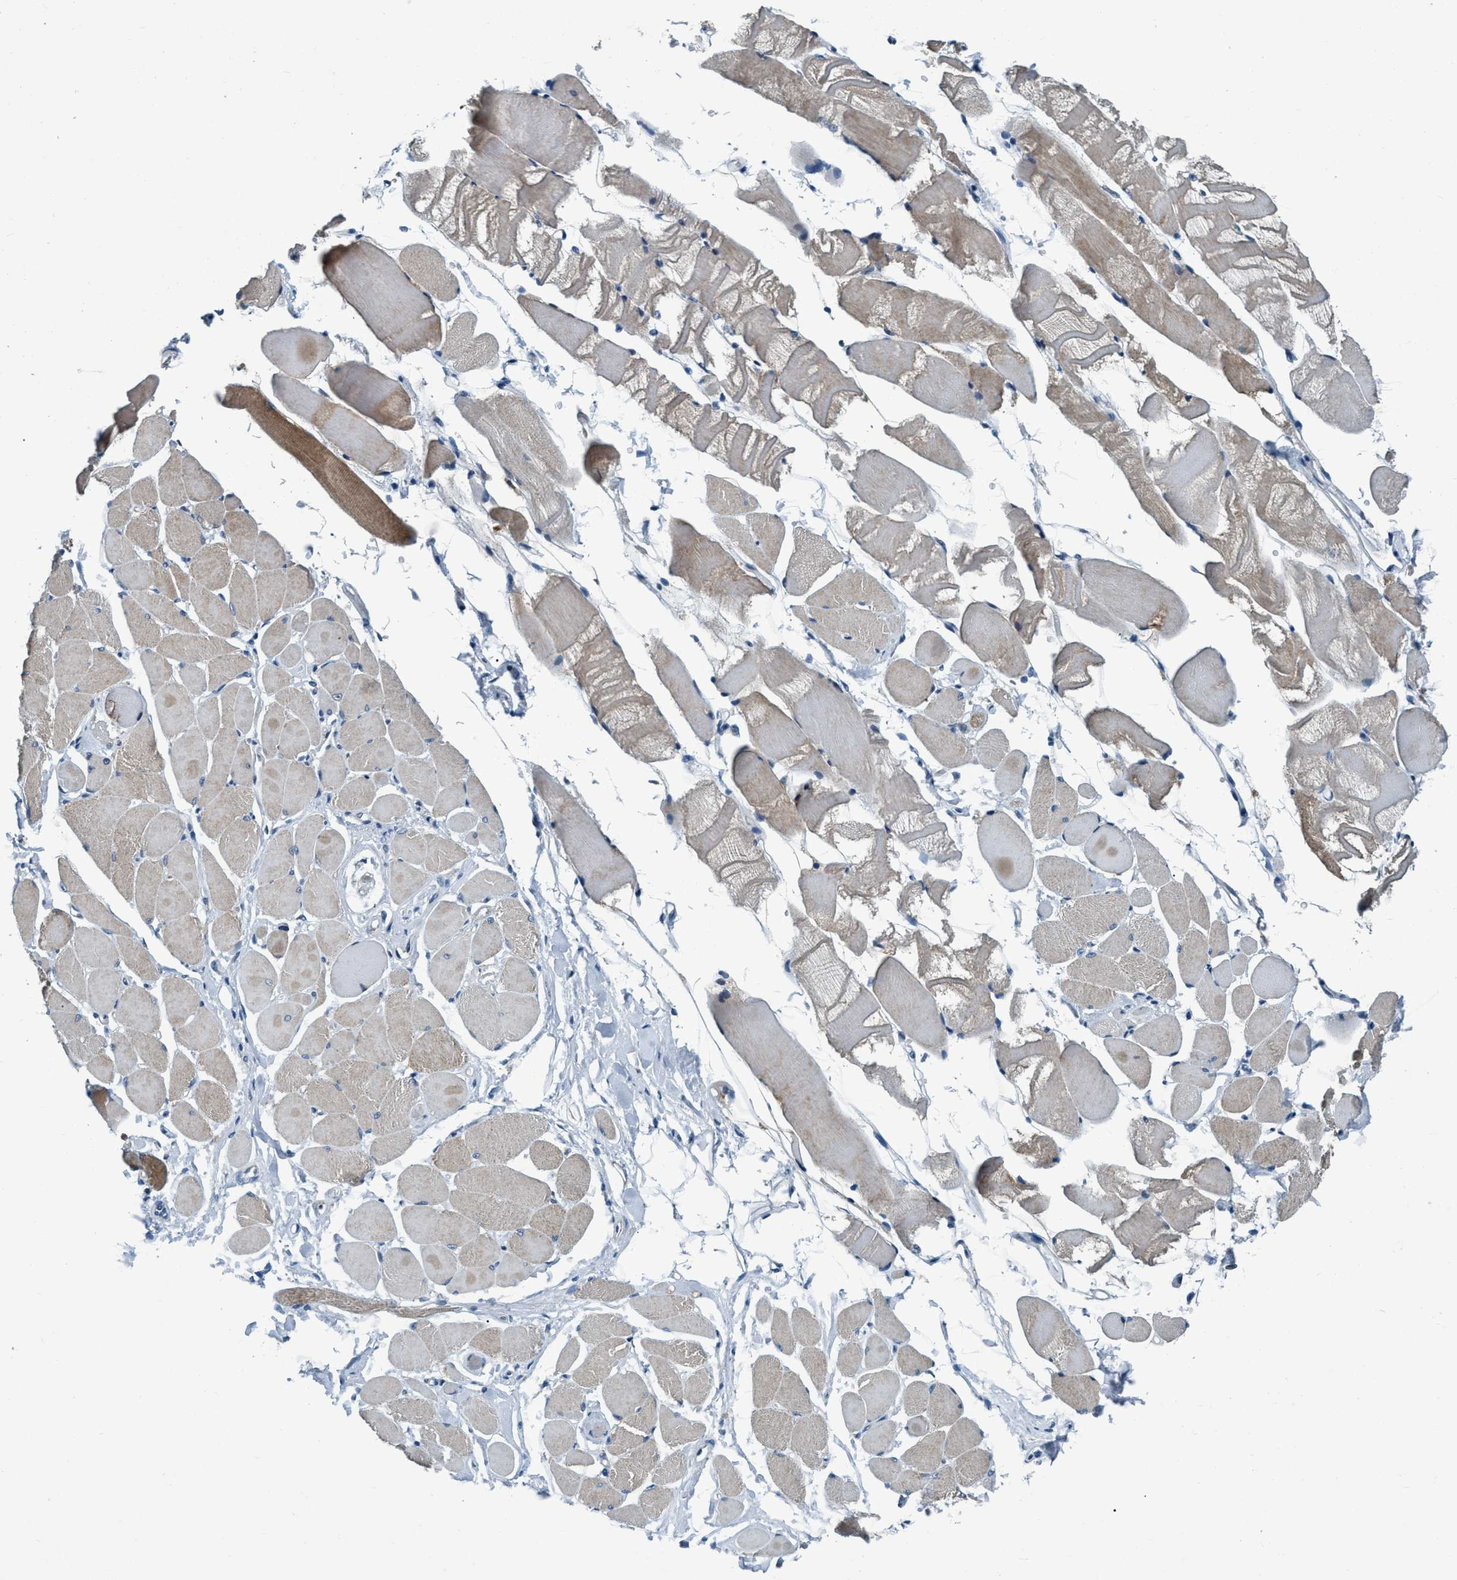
{"staining": {"intensity": "moderate", "quantity": ">75%", "location": "cytoplasmic/membranous"}, "tissue": "skeletal muscle", "cell_type": "Myocytes", "image_type": "normal", "snomed": [{"axis": "morphology", "description": "Normal tissue, NOS"}, {"axis": "topography", "description": "Skeletal muscle"}, {"axis": "topography", "description": "Peripheral nerve tissue"}], "caption": "This photomicrograph exhibits immunohistochemistry staining of unremarkable skeletal muscle, with medium moderate cytoplasmic/membranous staining in approximately >75% of myocytes.", "gene": "ARMC9", "patient": {"sex": "female", "age": 84}}